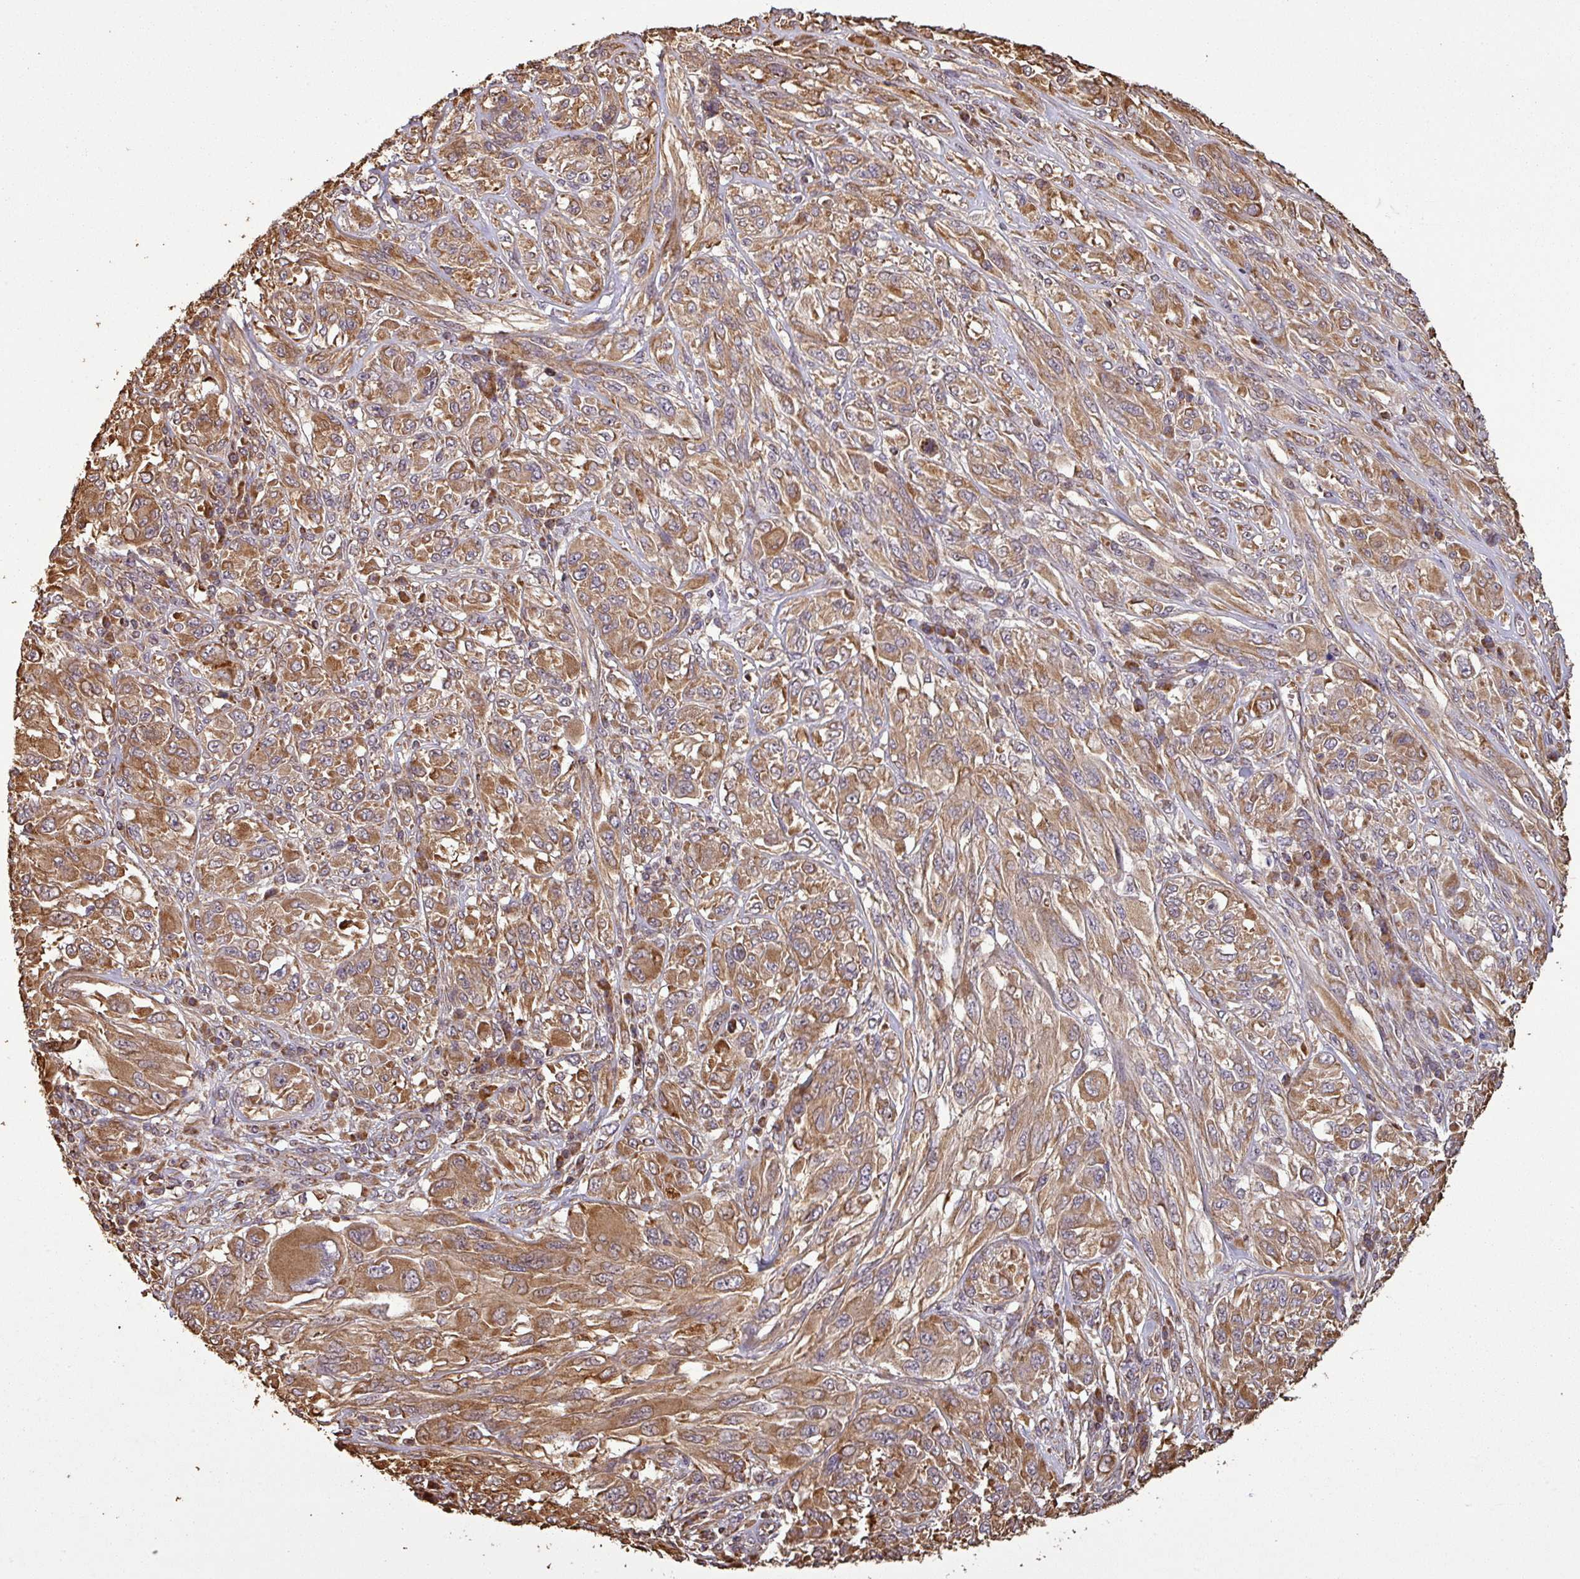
{"staining": {"intensity": "moderate", "quantity": ">75%", "location": "cytoplasmic/membranous"}, "tissue": "melanoma", "cell_type": "Tumor cells", "image_type": "cancer", "snomed": [{"axis": "morphology", "description": "Malignant melanoma, NOS"}, {"axis": "topography", "description": "Skin"}], "caption": "The micrograph displays a brown stain indicating the presence of a protein in the cytoplasmic/membranous of tumor cells in melanoma. (IHC, brightfield microscopy, high magnification).", "gene": "PLEKHM1", "patient": {"sex": "female", "age": 91}}